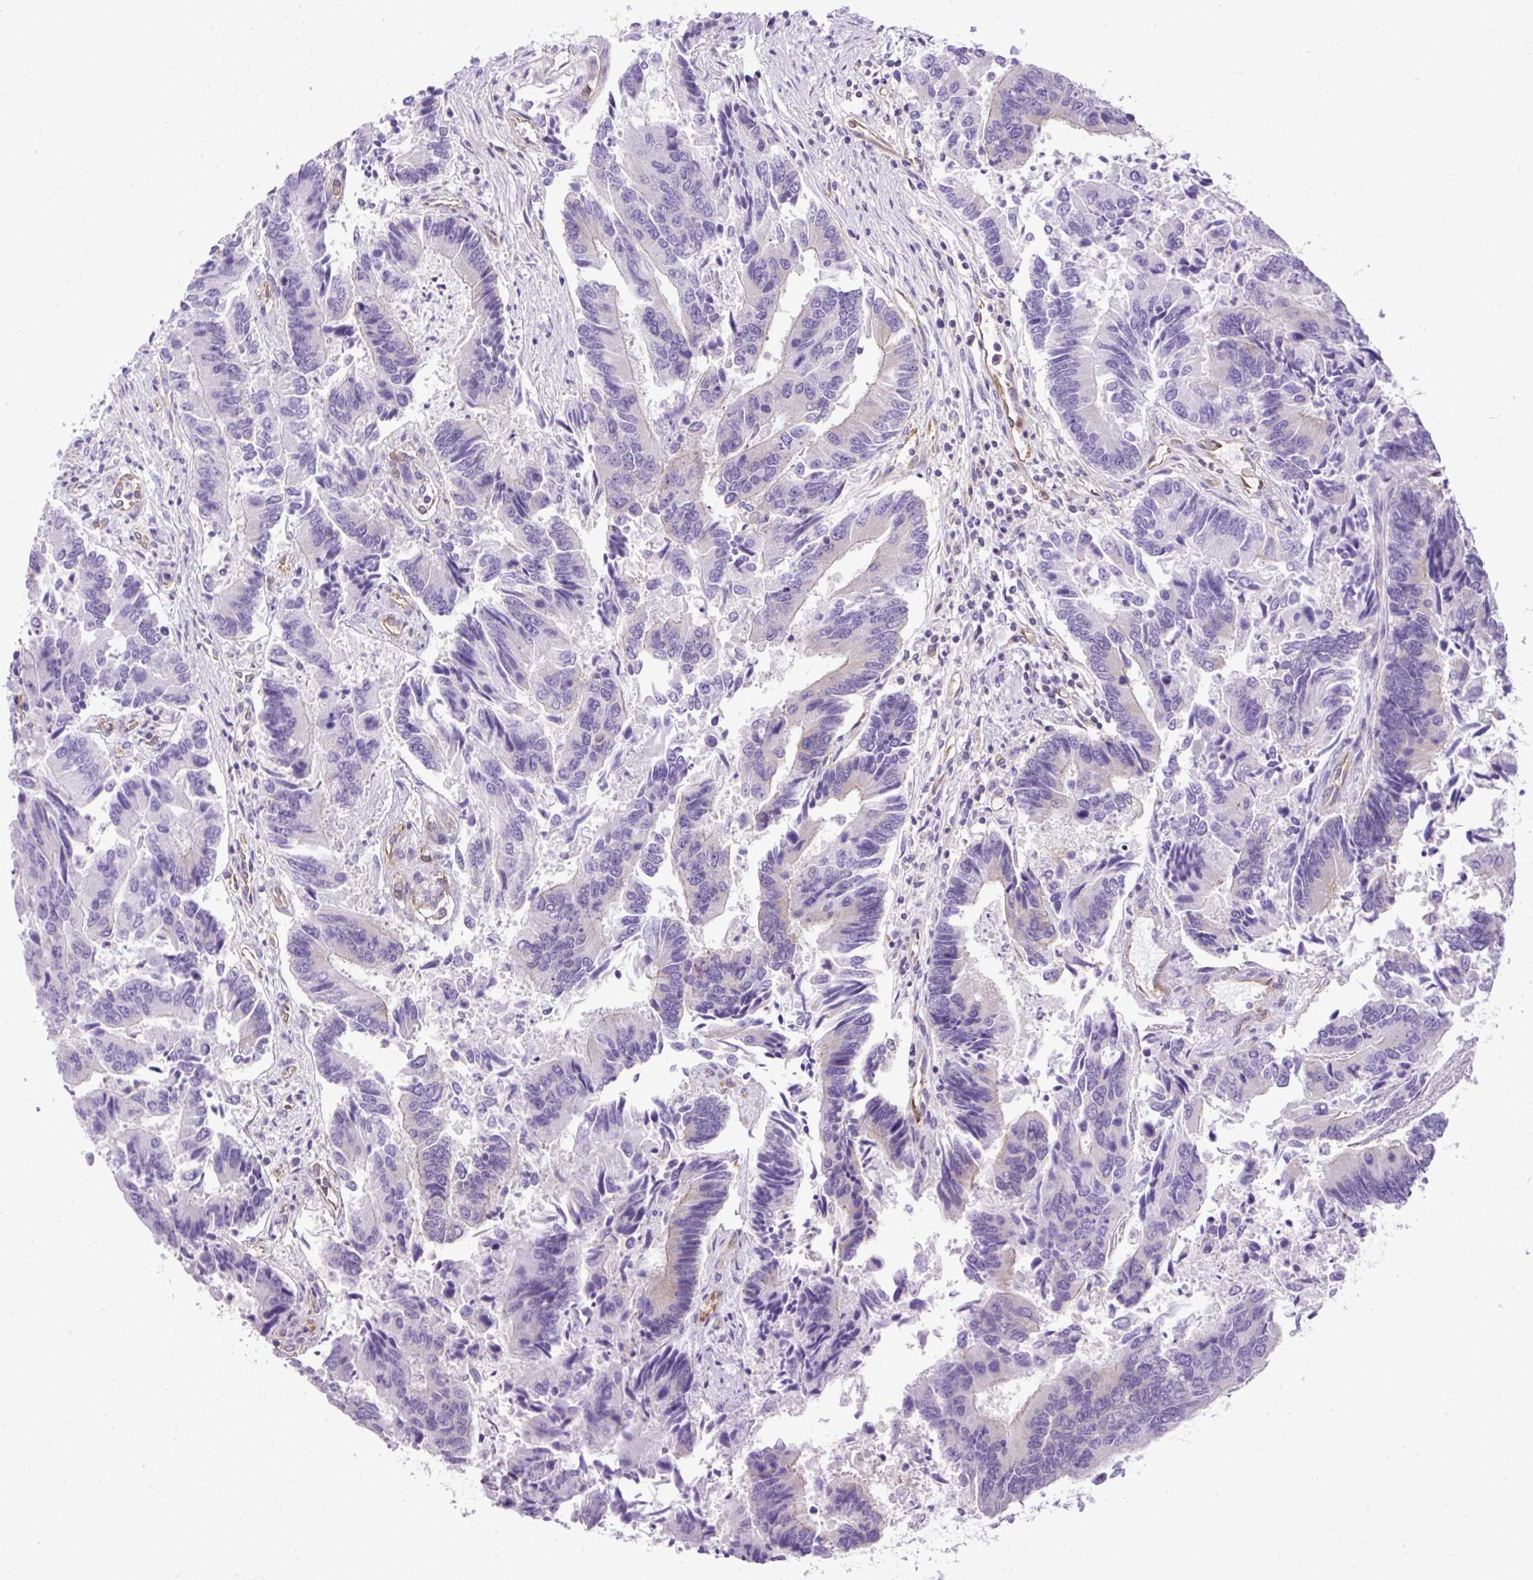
{"staining": {"intensity": "negative", "quantity": "none", "location": "none"}, "tissue": "colorectal cancer", "cell_type": "Tumor cells", "image_type": "cancer", "snomed": [{"axis": "morphology", "description": "Adenocarcinoma, NOS"}, {"axis": "topography", "description": "Colon"}], "caption": "Photomicrograph shows no significant protein staining in tumor cells of colorectal cancer.", "gene": "MAP1S", "patient": {"sex": "female", "age": 67}}